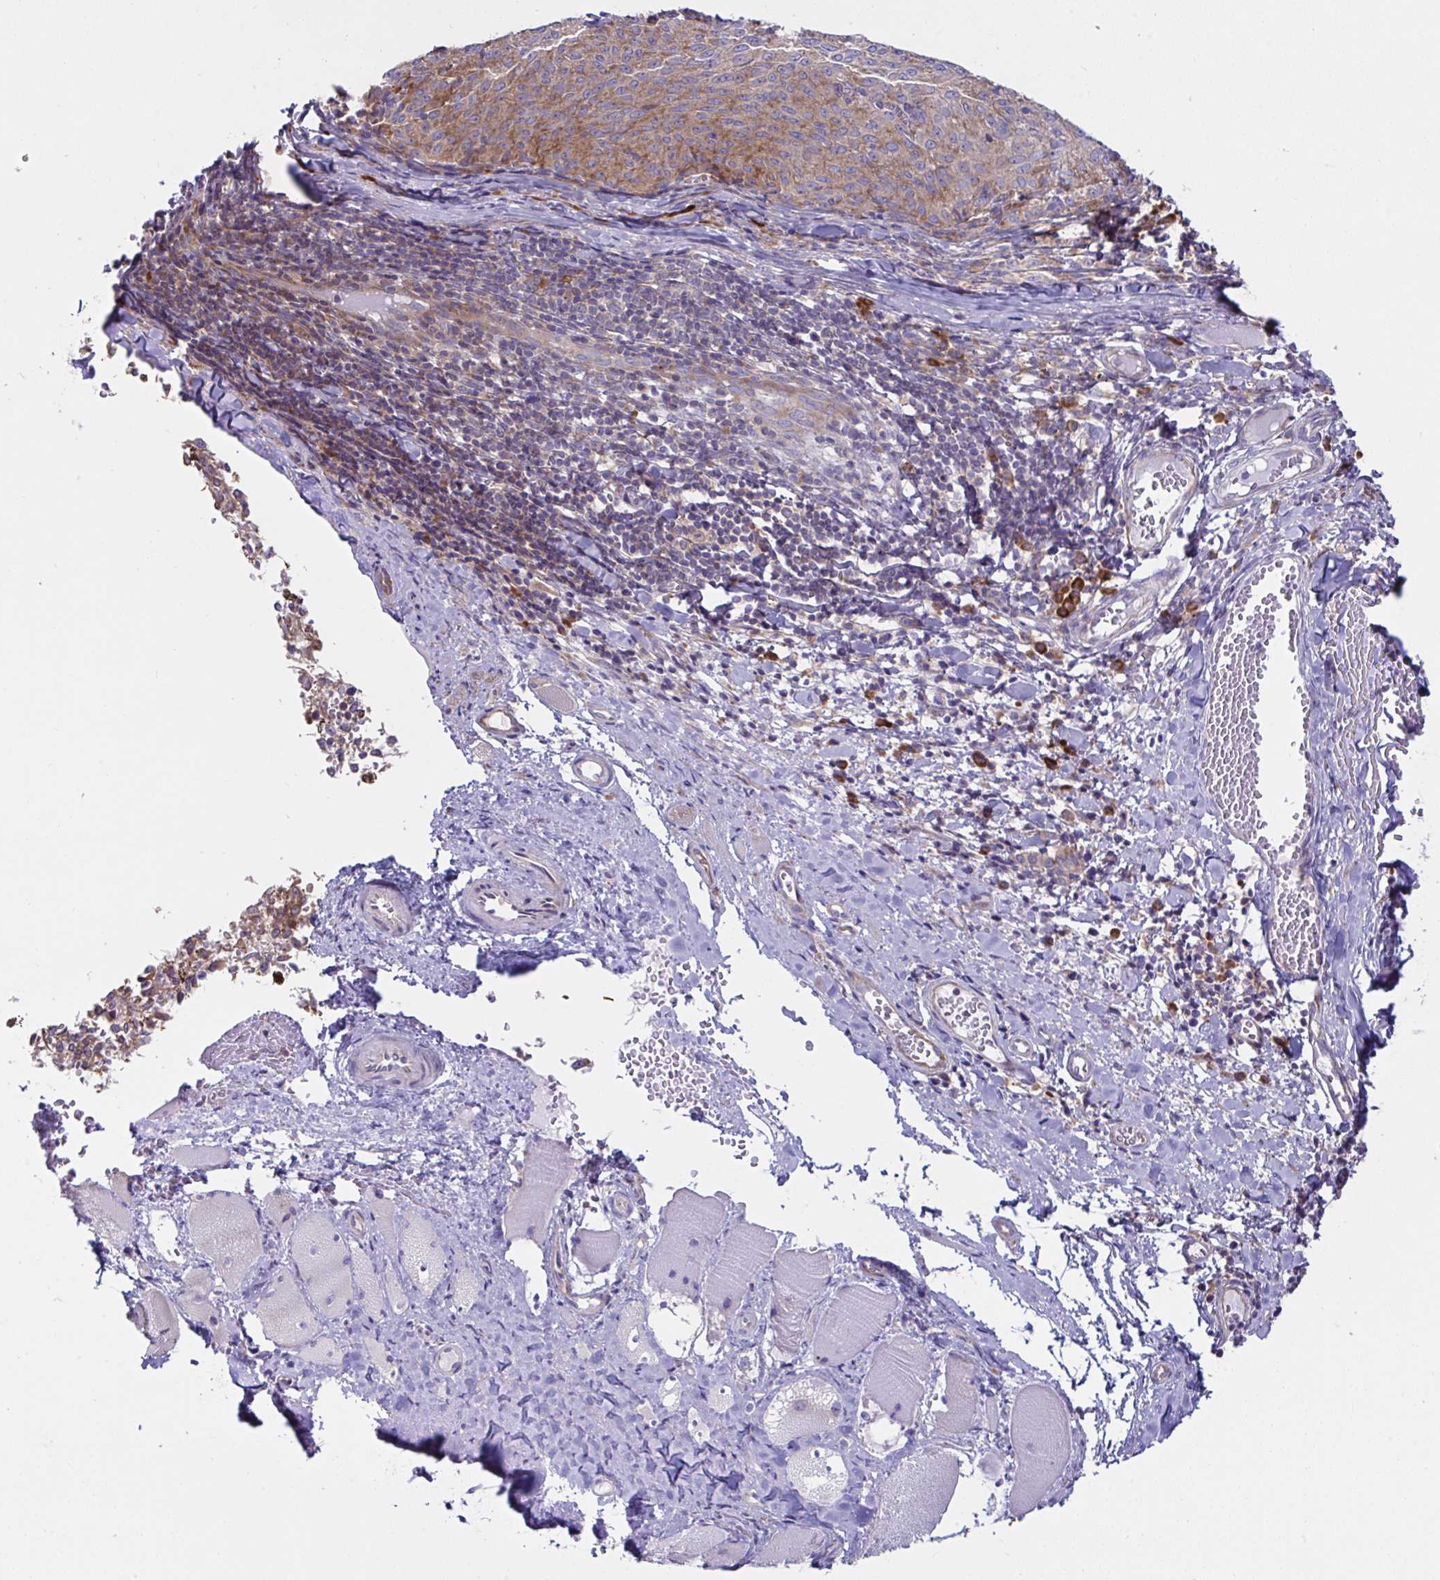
{"staining": {"intensity": "moderate", "quantity": ">75%", "location": "cytoplasmic/membranous"}, "tissue": "melanoma", "cell_type": "Tumor cells", "image_type": "cancer", "snomed": [{"axis": "morphology", "description": "Malignant melanoma, NOS"}, {"axis": "topography", "description": "Skin"}], "caption": "Immunohistochemistry (IHC) of malignant melanoma demonstrates medium levels of moderate cytoplasmic/membranous staining in about >75% of tumor cells. The protein of interest is stained brown, and the nuclei are stained in blue (DAB IHC with brightfield microscopy, high magnification).", "gene": "FAU", "patient": {"sex": "female", "age": 72}}